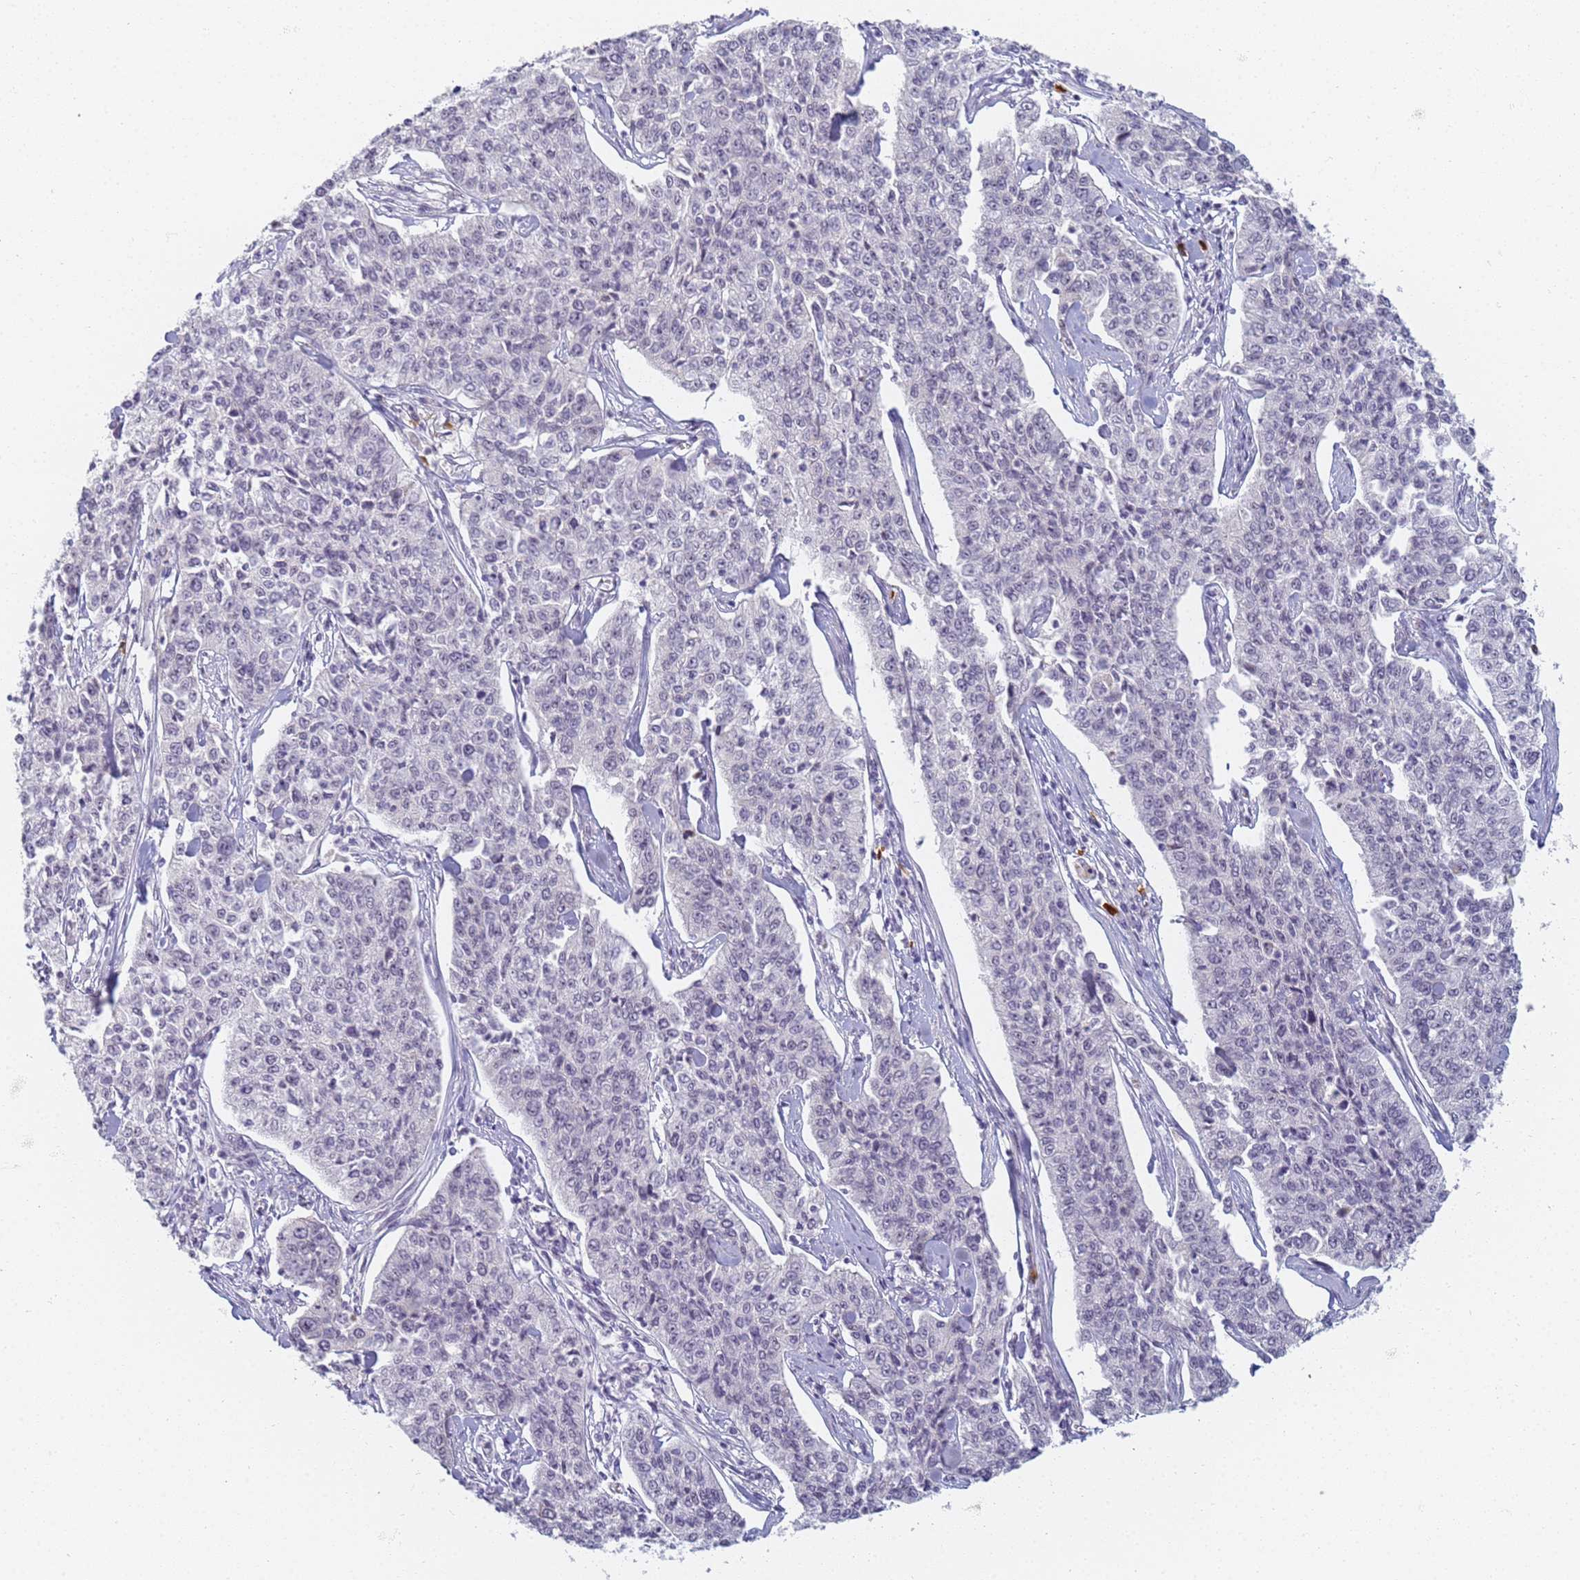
{"staining": {"intensity": "negative", "quantity": "none", "location": "none"}, "tissue": "cervical cancer", "cell_type": "Tumor cells", "image_type": "cancer", "snomed": [{"axis": "morphology", "description": "Squamous cell carcinoma, NOS"}, {"axis": "topography", "description": "Cervix"}], "caption": "Tumor cells are negative for brown protein staining in squamous cell carcinoma (cervical).", "gene": "SLC38A9", "patient": {"sex": "female", "age": 35}}